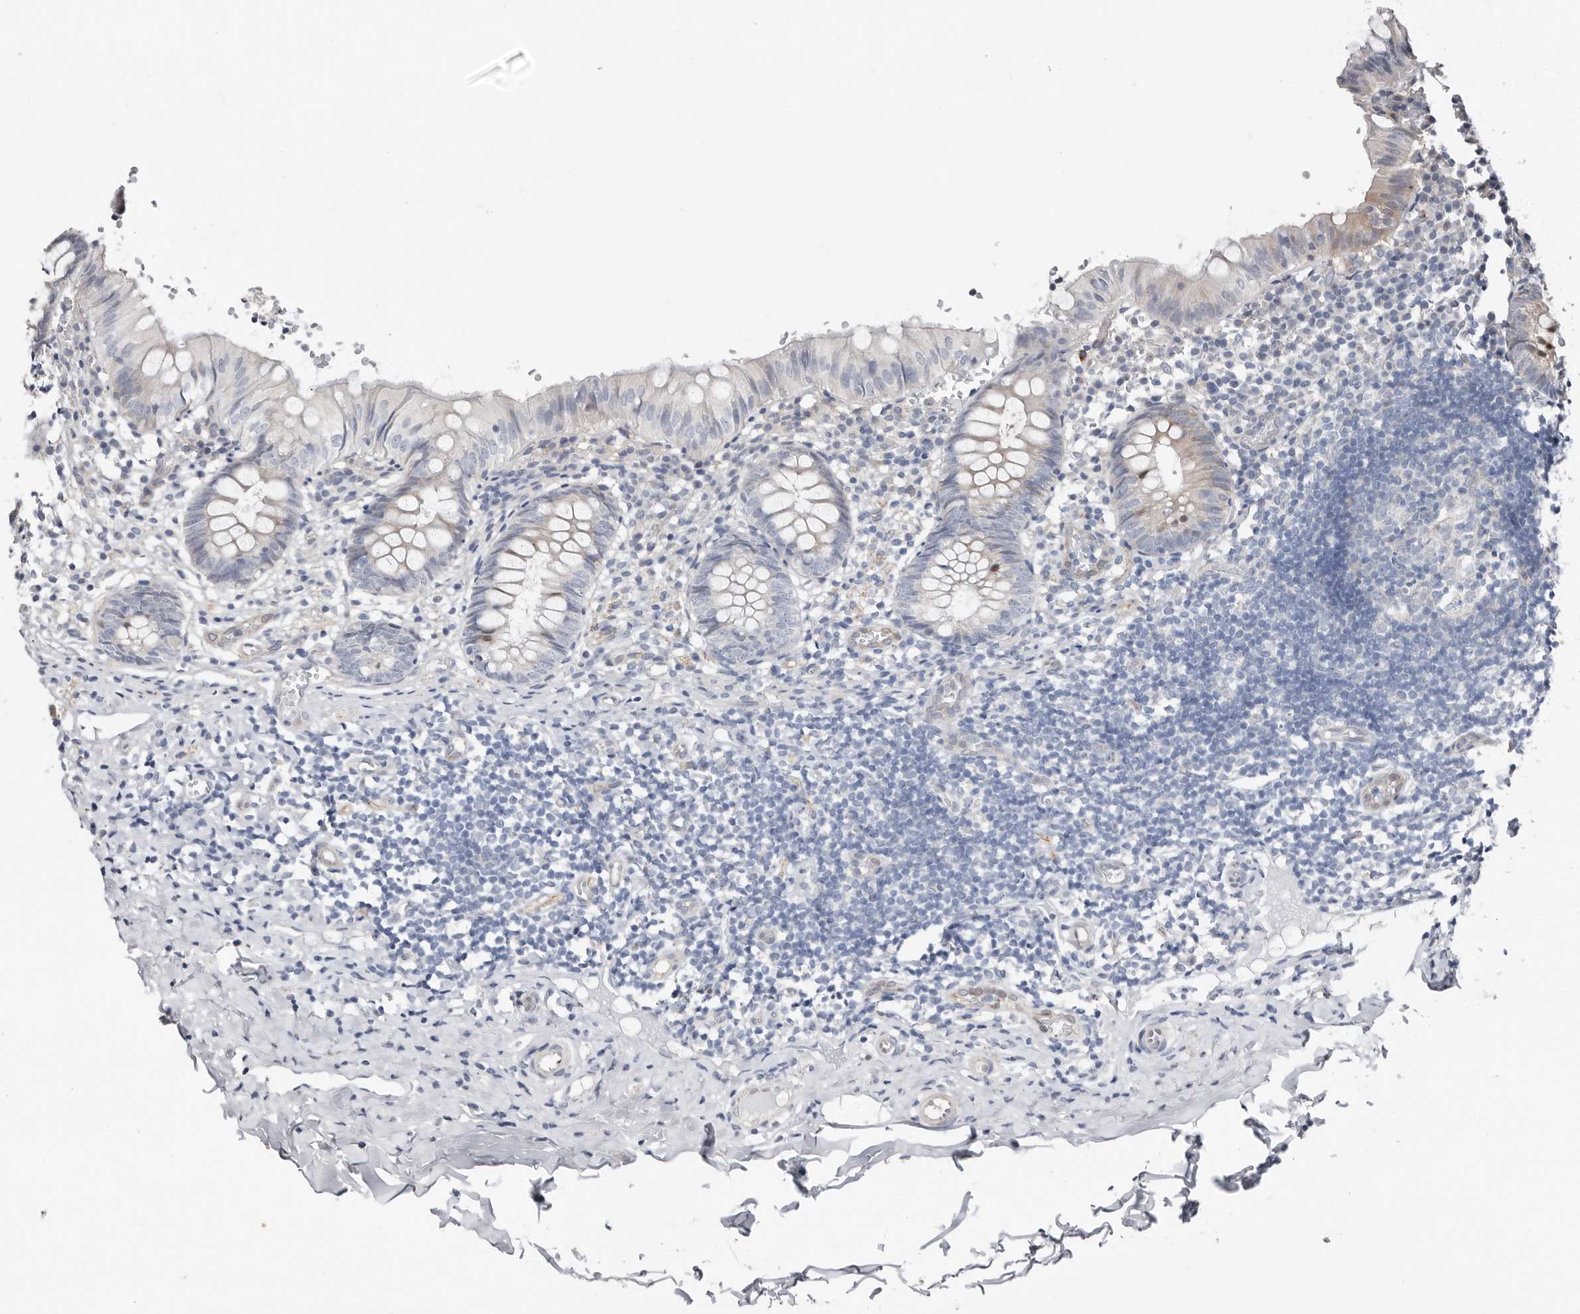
{"staining": {"intensity": "weak", "quantity": "25%-75%", "location": "cytoplasmic/membranous"}, "tissue": "appendix", "cell_type": "Glandular cells", "image_type": "normal", "snomed": [{"axis": "morphology", "description": "Normal tissue, NOS"}, {"axis": "topography", "description": "Appendix"}], "caption": "Appendix was stained to show a protein in brown. There is low levels of weak cytoplasmic/membranous staining in about 25%-75% of glandular cells. (Stains: DAB (3,3'-diaminobenzidine) in brown, nuclei in blue, Microscopy: brightfield microscopy at high magnification).", "gene": "ASRGL1", "patient": {"sex": "male", "age": 8}}